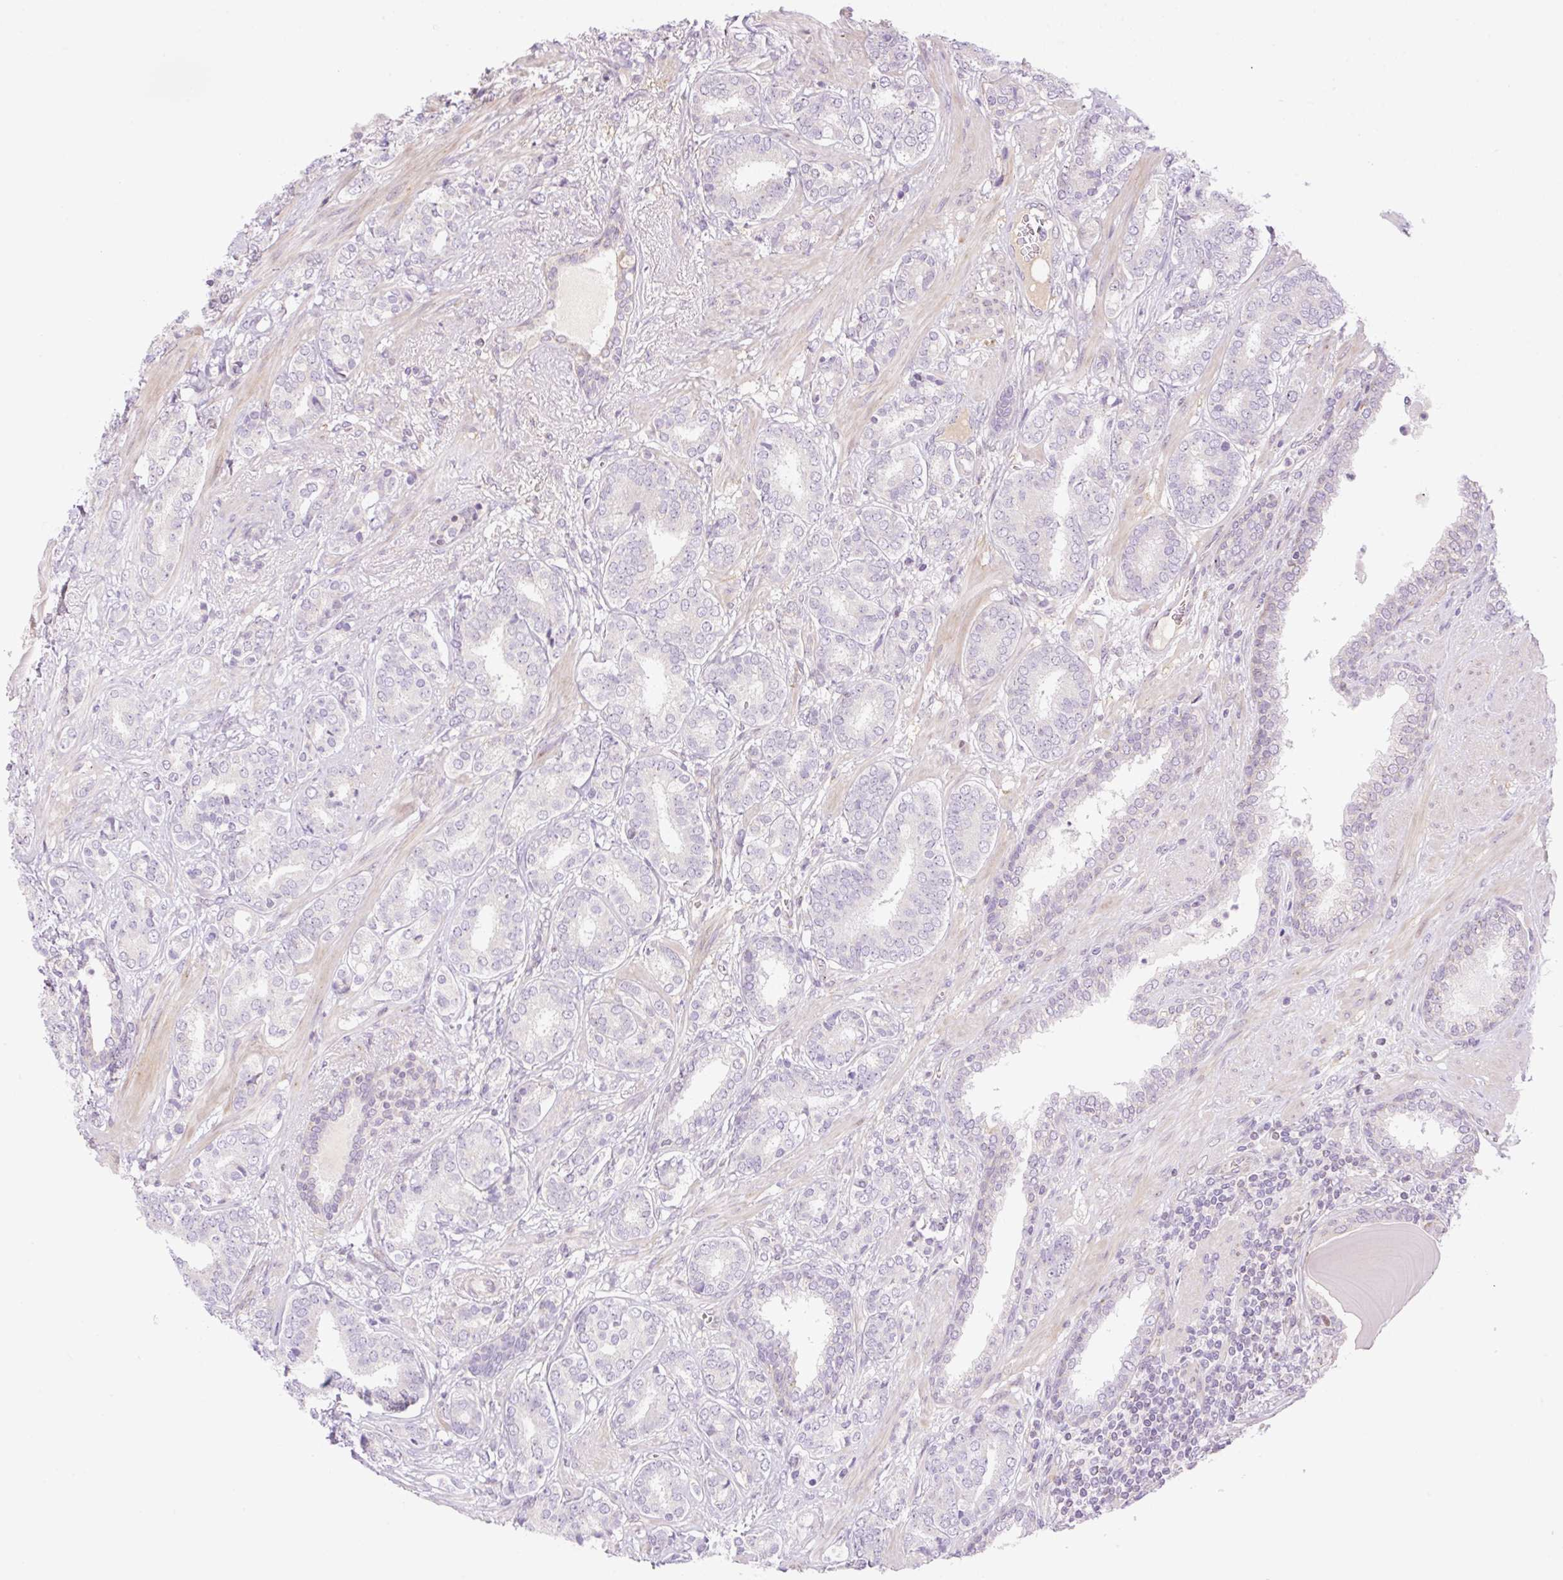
{"staining": {"intensity": "negative", "quantity": "none", "location": "none"}, "tissue": "prostate cancer", "cell_type": "Tumor cells", "image_type": "cancer", "snomed": [{"axis": "morphology", "description": "Adenocarcinoma, High grade"}, {"axis": "topography", "description": "Prostate"}], "caption": "Image shows no significant protein staining in tumor cells of prostate adenocarcinoma (high-grade).", "gene": "ZNF394", "patient": {"sex": "male", "age": 62}}